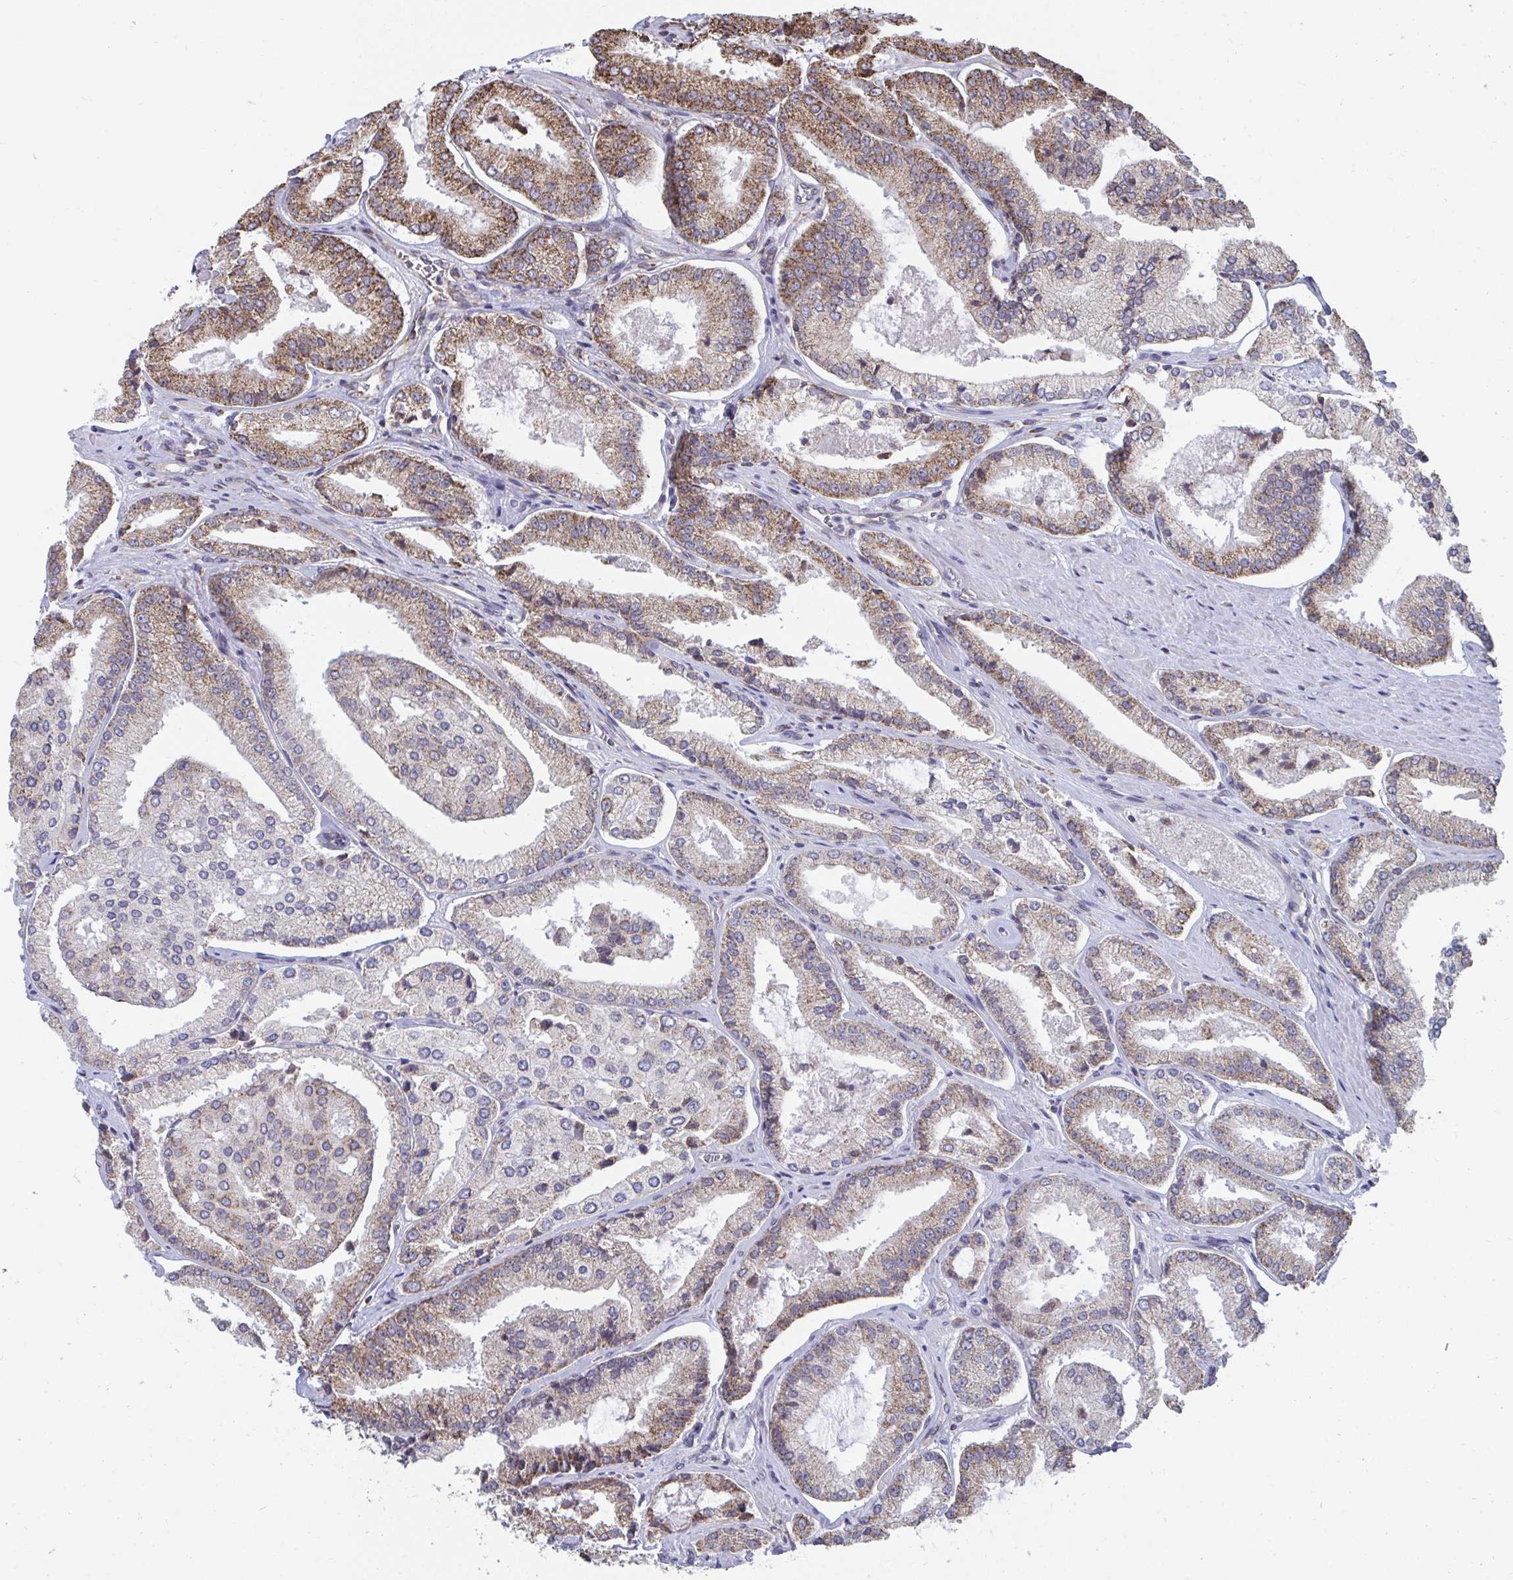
{"staining": {"intensity": "moderate", "quantity": ">75%", "location": "cytoplasmic/membranous"}, "tissue": "prostate cancer", "cell_type": "Tumor cells", "image_type": "cancer", "snomed": [{"axis": "morphology", "description": "Adenocarcinoma, High grade"}, {"axis": "topography", "description": "Prostate"}], "caption": "IHC micrograph of neoplastic tissue: prostate high-grade adenocarcinoma stained using immunohistochemistry (IHC) displays medium levels of moderate protein expression localized specifically in the cytoplasmic/membranous of tumor cells, appearing as a cytoplasmic/membranous brown color.", "gene": "ELAVL1", "patient": {"sex": "male", "age": 73}}